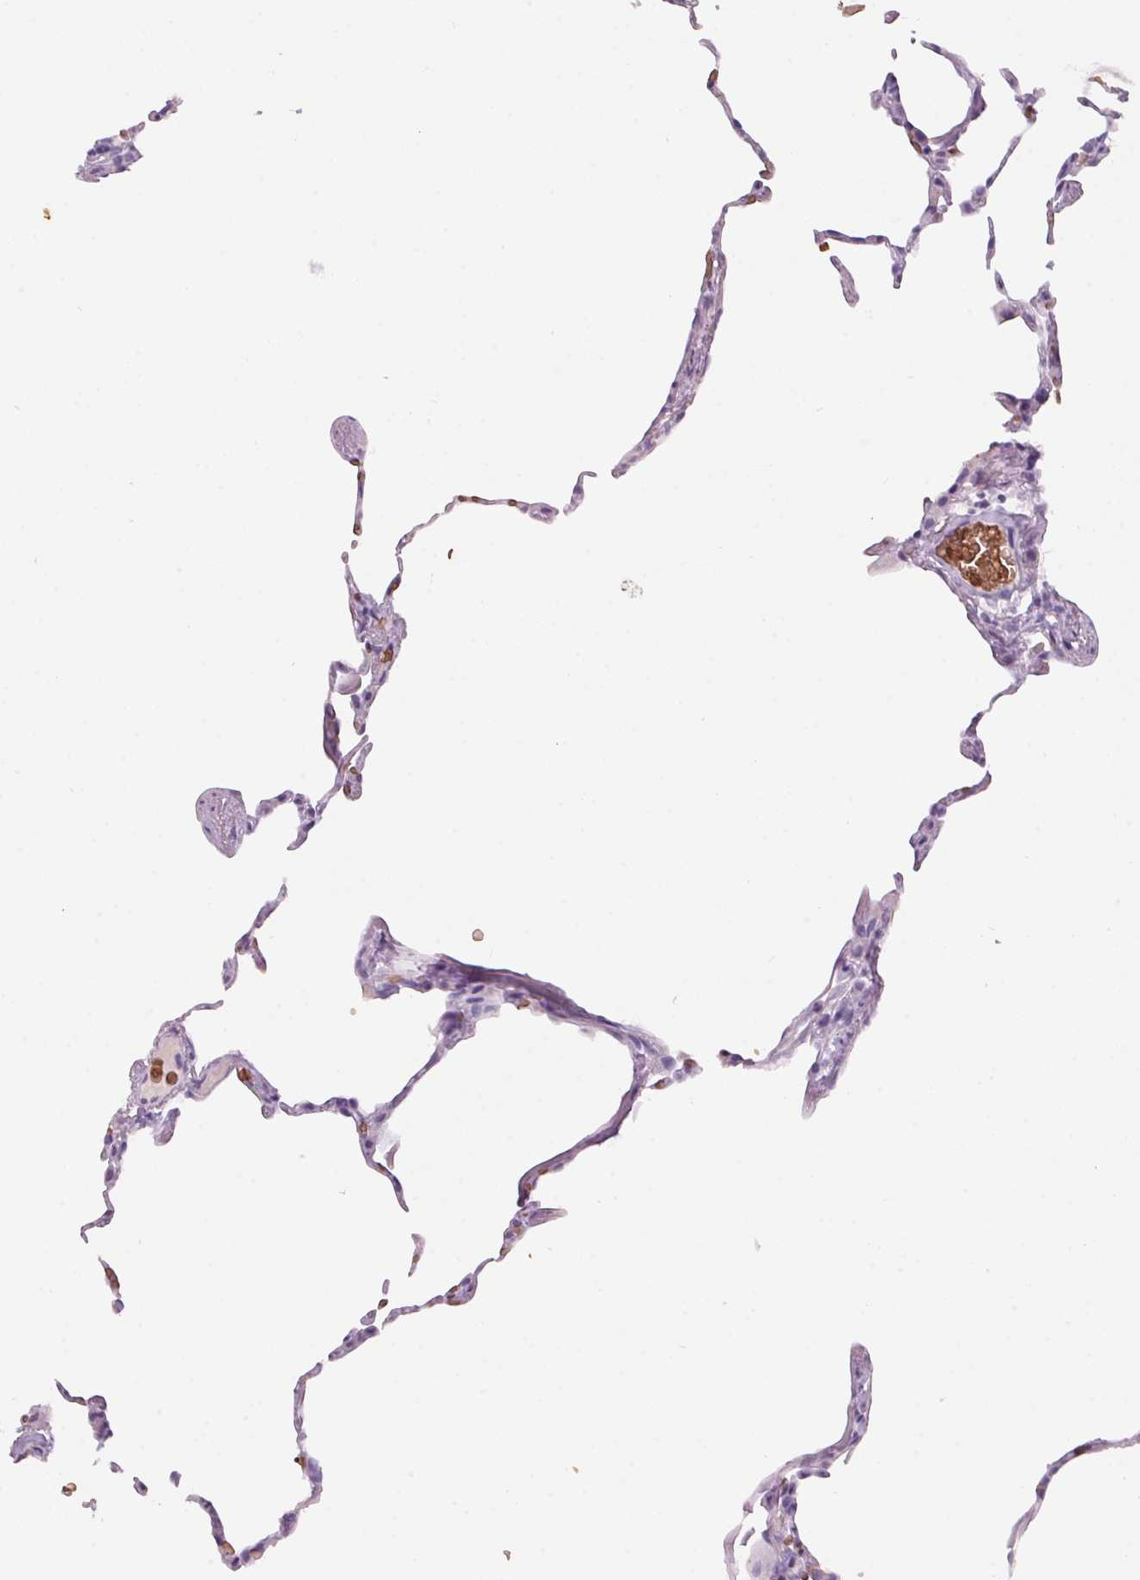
{"staining": {"intensity": "negative", "quantity": "none", "location": "none"}, "tissue": "lung", "cell_type": "Alveolar cells", "image_type": "normal", "snomed": [{"axis": "morphology", "description": "Normal tissue, NOS"}, {"axis": "topography", "description": "Lung"}], "caption": "Histopathology image shows no significant protein expression in alveolar cells of benign lung.", "gene": "HBQ1", "patient": {"sex": "female", "age": 57}}